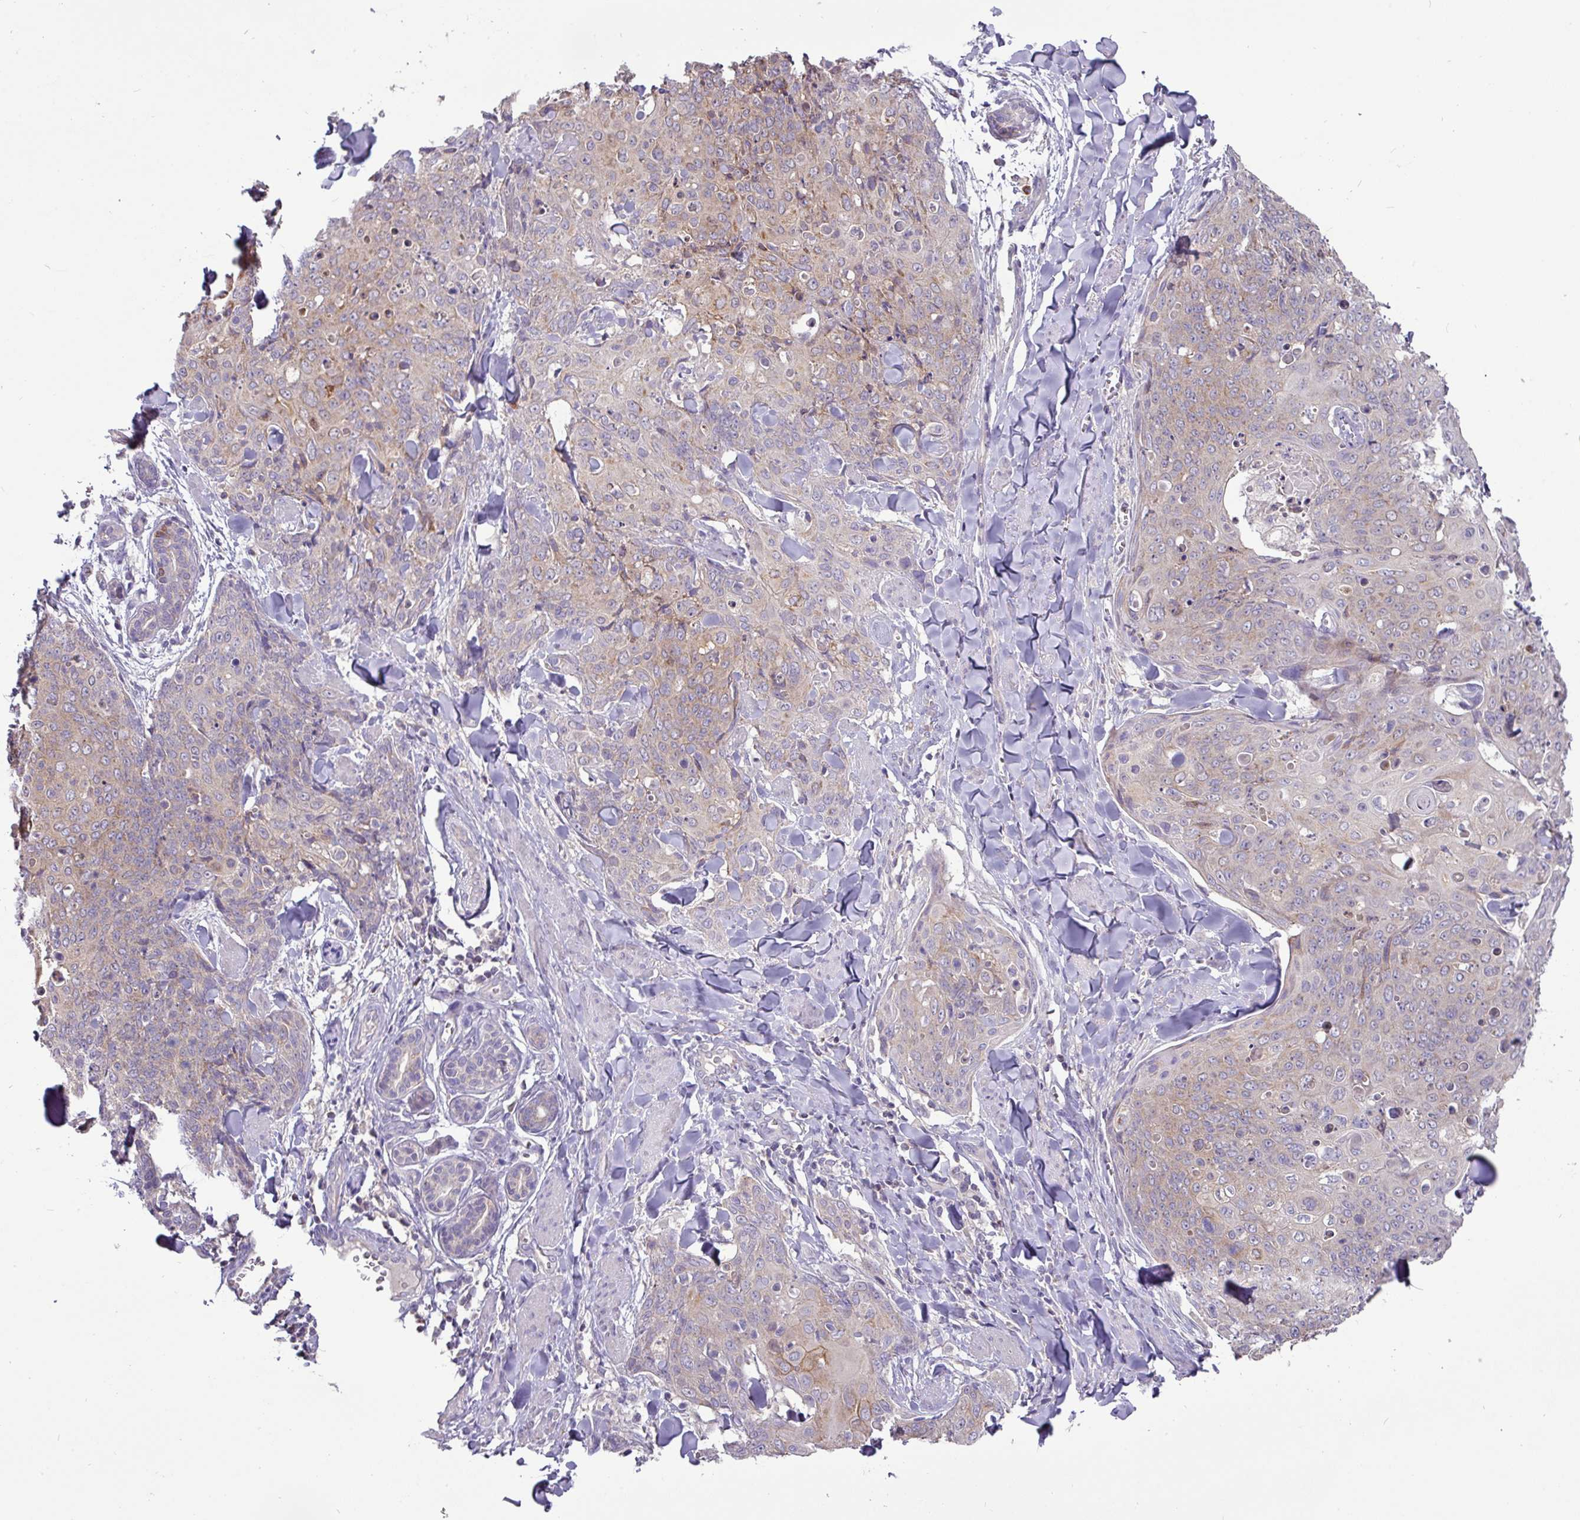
{"staining": {"intensity": "moderate", "quantity": "<25%", "location": "cytoplasmic/membranous"}, "tissue": "skin cancer", "cell_type": "Tumor cells", "image_type": "cancer", "snomed": [{"axis": "morphology", "description": "Squamous cell carcinoma, NOS"}, {"axis": "topography", "description": "Skin"}, {"axis": "topography", "description": "Vulva"}], "caption": "Immunohistochemistry (IHC) photomicrograph of human skin cancer stained for a protein (brown), which demonstrates low levels of moderate cytoplasmic/membranous positivity in about <25% of tumor cells.", "gene": "TRAPPC1", "patient": {"sex": "female", "age": 85}}